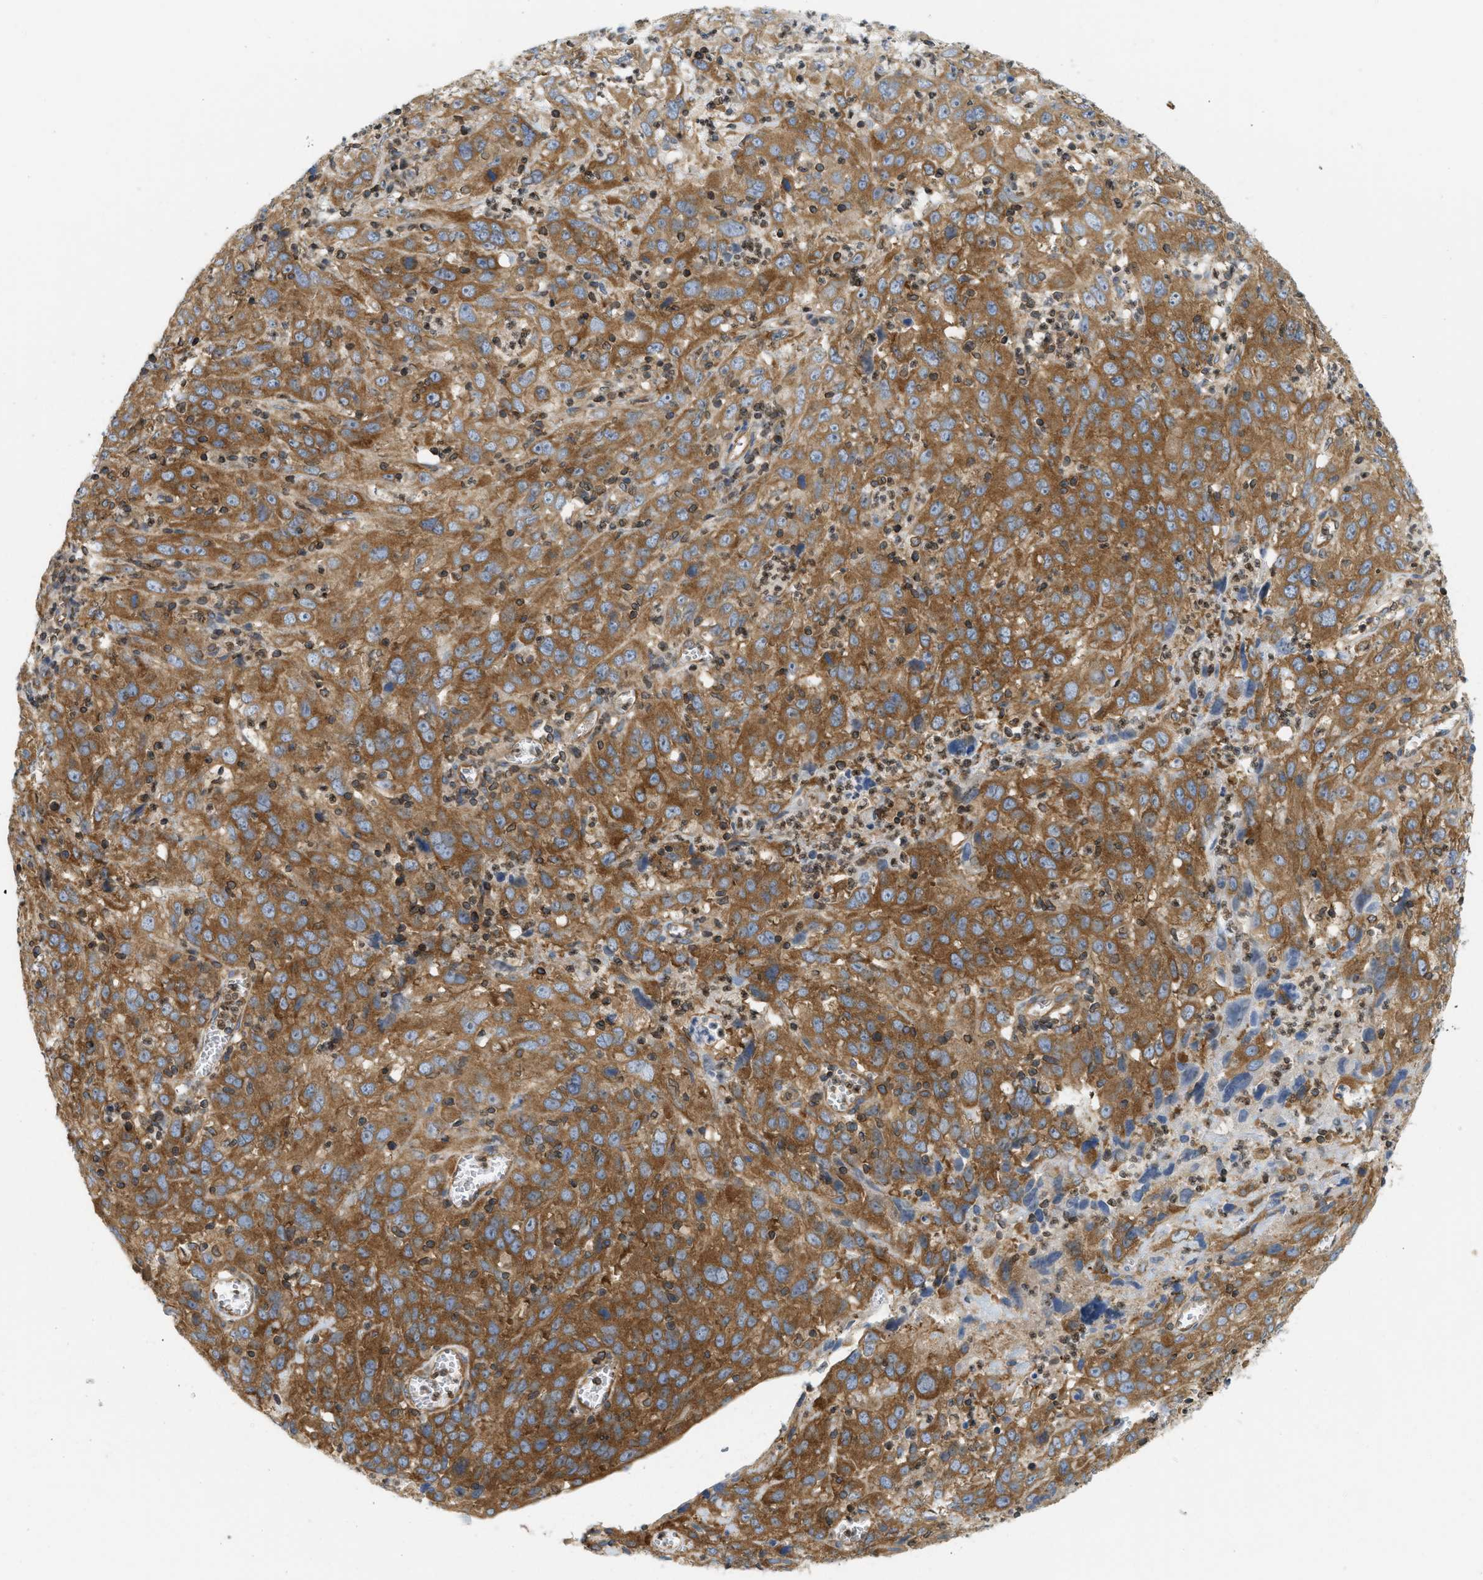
{"staining": {"intensity": "strong", "quantity": ">75%", "location": "cytoplasmic/membranous"}, "tissue": "cervical cancer", "cell_type": "Tumor cells", "image_type": "cancer", "snomed": [{"axis": "morphology", "description": "Squamous cell carcinoma, NOS"}, {"axis": "topography", "description": "Cervix"}], "caption": "This is a histology image of immunohistochemistry (IHC) staining of cervical squamous cell carcinoma, which shows strong expression in the cytoplasmic/membranous of tumor cells.", "gene": "STRN", "patient": {"sex": "female", "age": 32}}